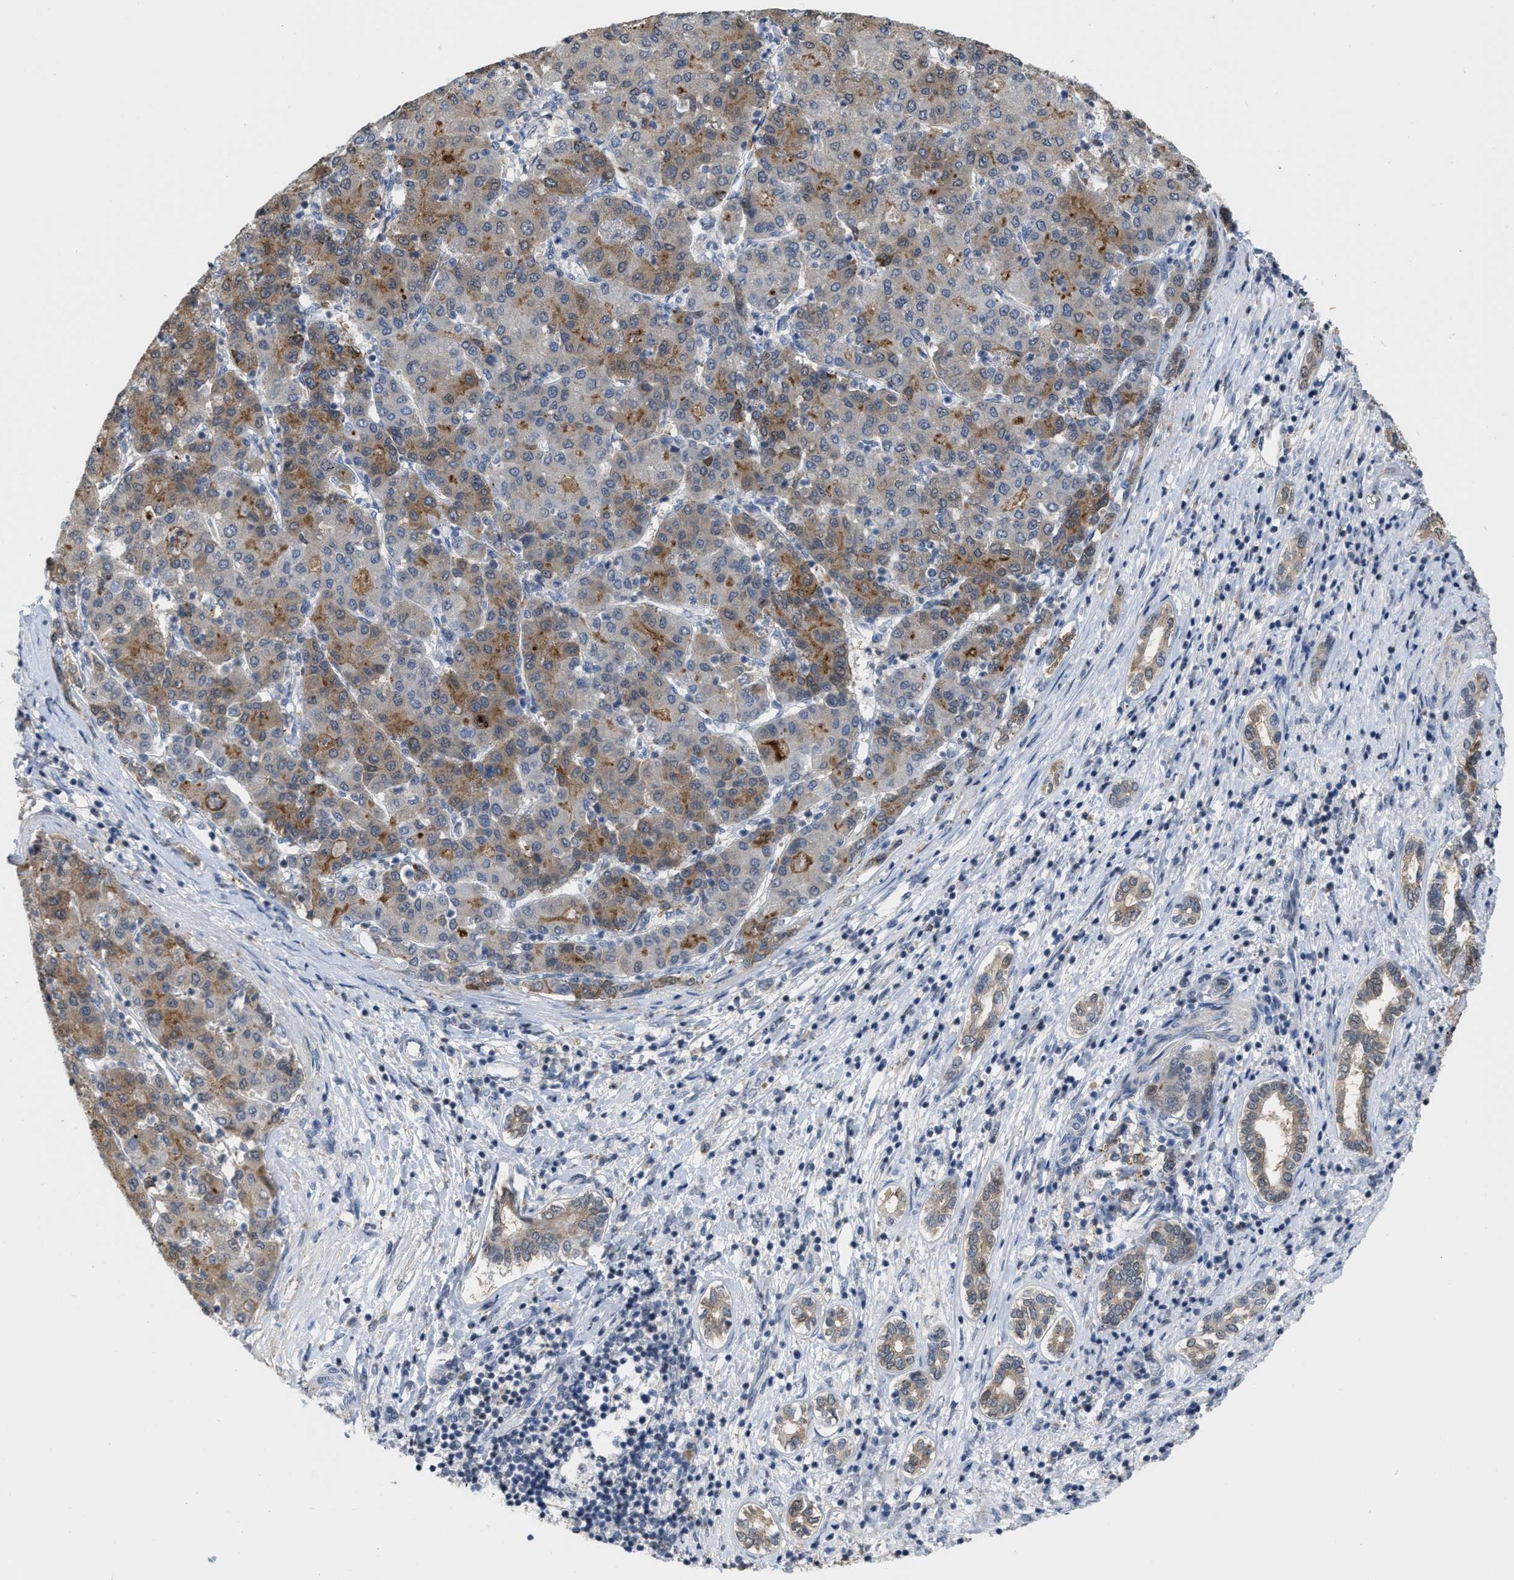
{"staining": {"intensity": "moderate", "quantity": ">75%", "location": "cytoplasmic/membranous"}, "tissue": "liver cancer", "cell_type": "Tumor cells", "image_type": "cancer", "snomed": [{"axis": "morphology", "description": "Carcinoma, Hepatocellular, NOS"}, {"axis": "topography", "description": "Liver"}], "caption": "About >75% of tumor cells in liver hepatocellular carcinoma exhibit moderate cytoplasmic/membranous protein staining as visualized by brown immunohistochemical staining.", "gene": "BAIAP2L1", "patient": {"sex": "male", "age": 65}}